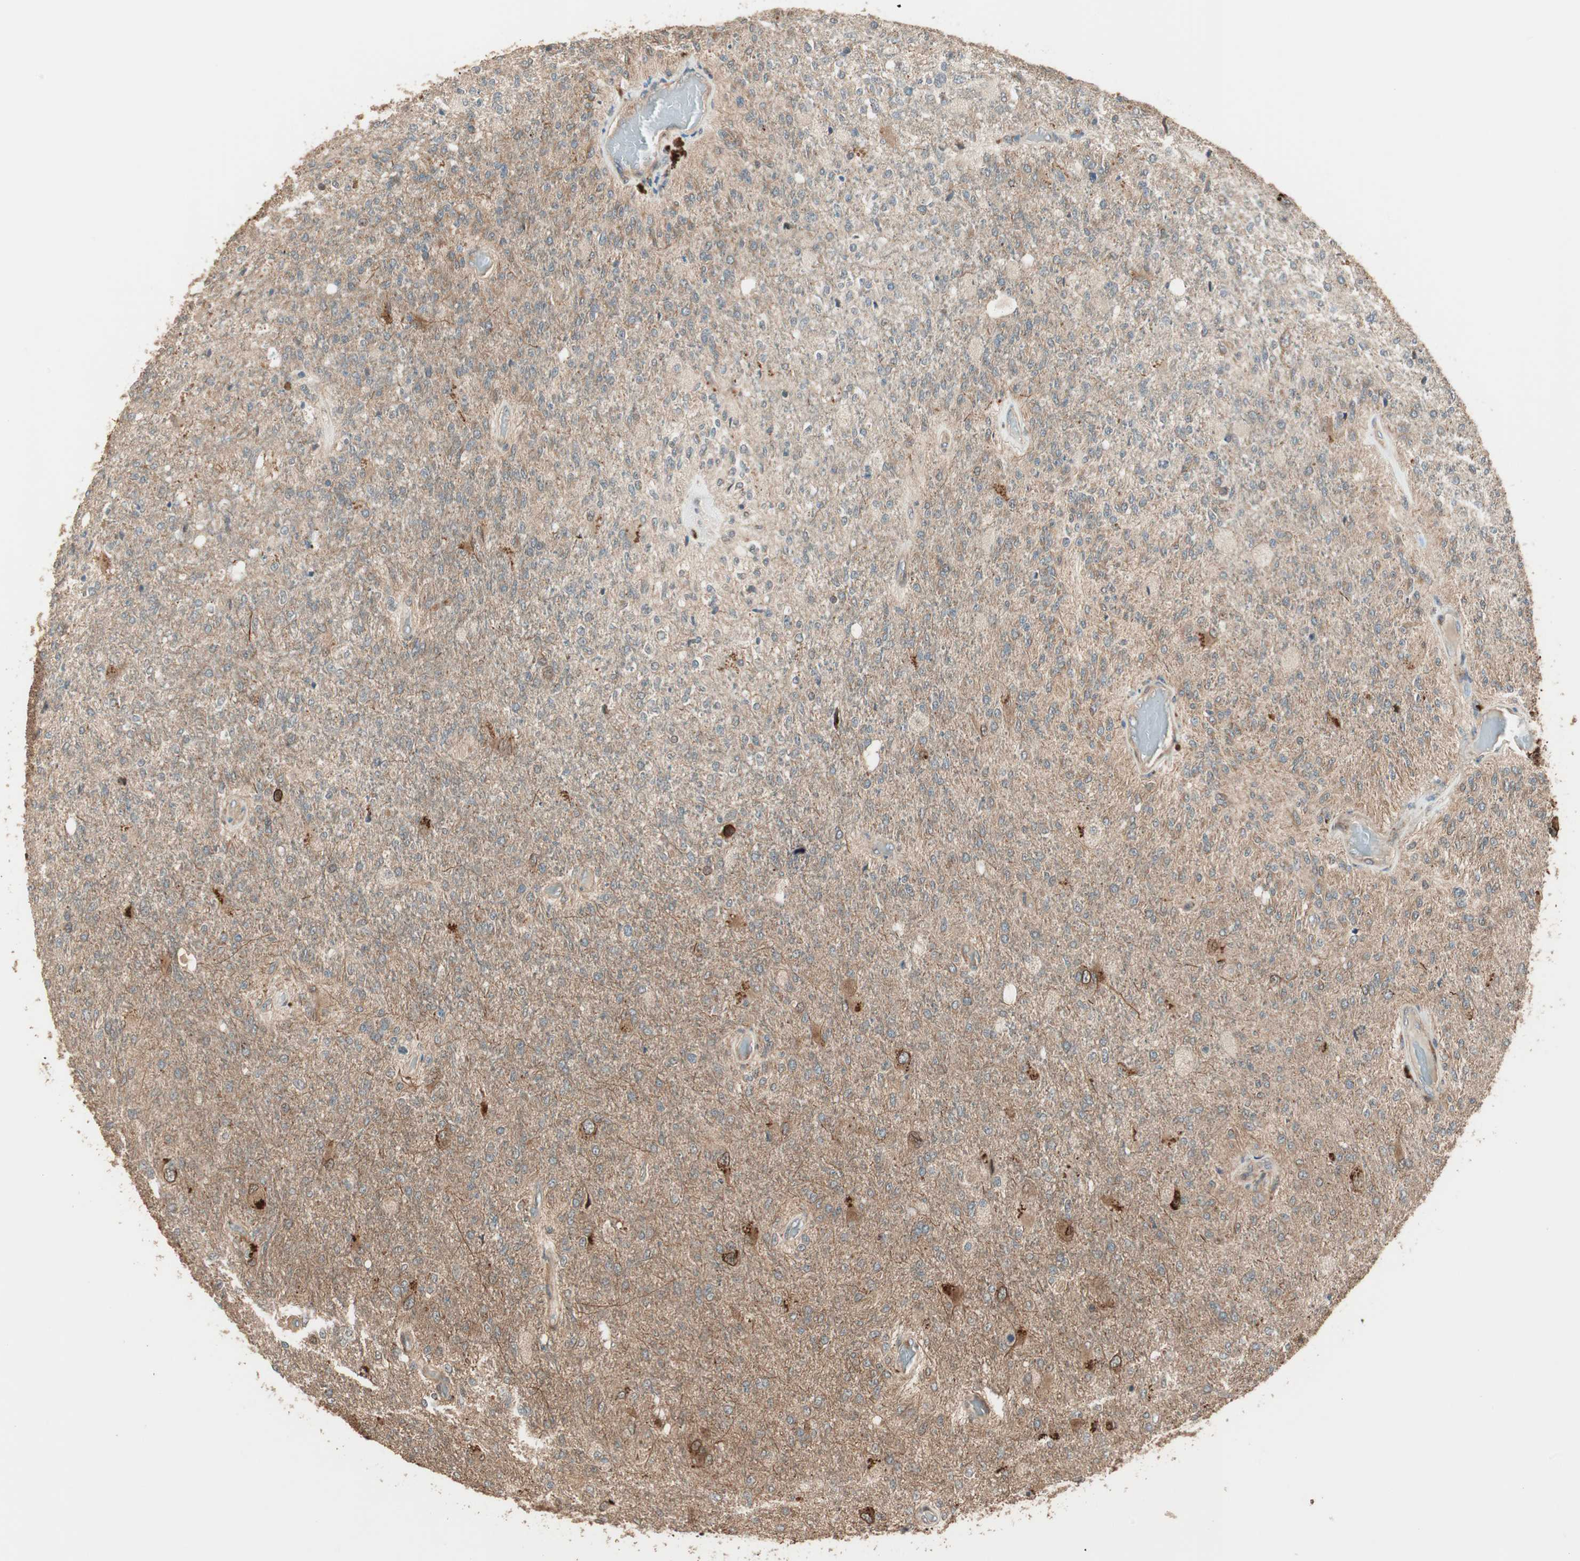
{"staining": {"intensity": "moderate", "quantity": ">75%", "location": "cytoplasmic/membranous"}, "tissue": "glioma", "cell_type": "Tumor cells", "image_type": "cancer", "snomed": [{"axis": "morphology", "description": "Normal tissue, NOS"}, {"axis": "morphology", "description": "Glioma, malignant, High grade"}, {"axis": "topography", "description": "Cerebral cortex"}], "caption": "This is a photomicrograph of immunohistochemistry (IHC) staining of malignant glioma (high-grade), which shows moderate staining in the cytoplasmic/membranous of tumor cells.", "gene": "CNOT4", "patient": {"sex": "male", "age": 77}}